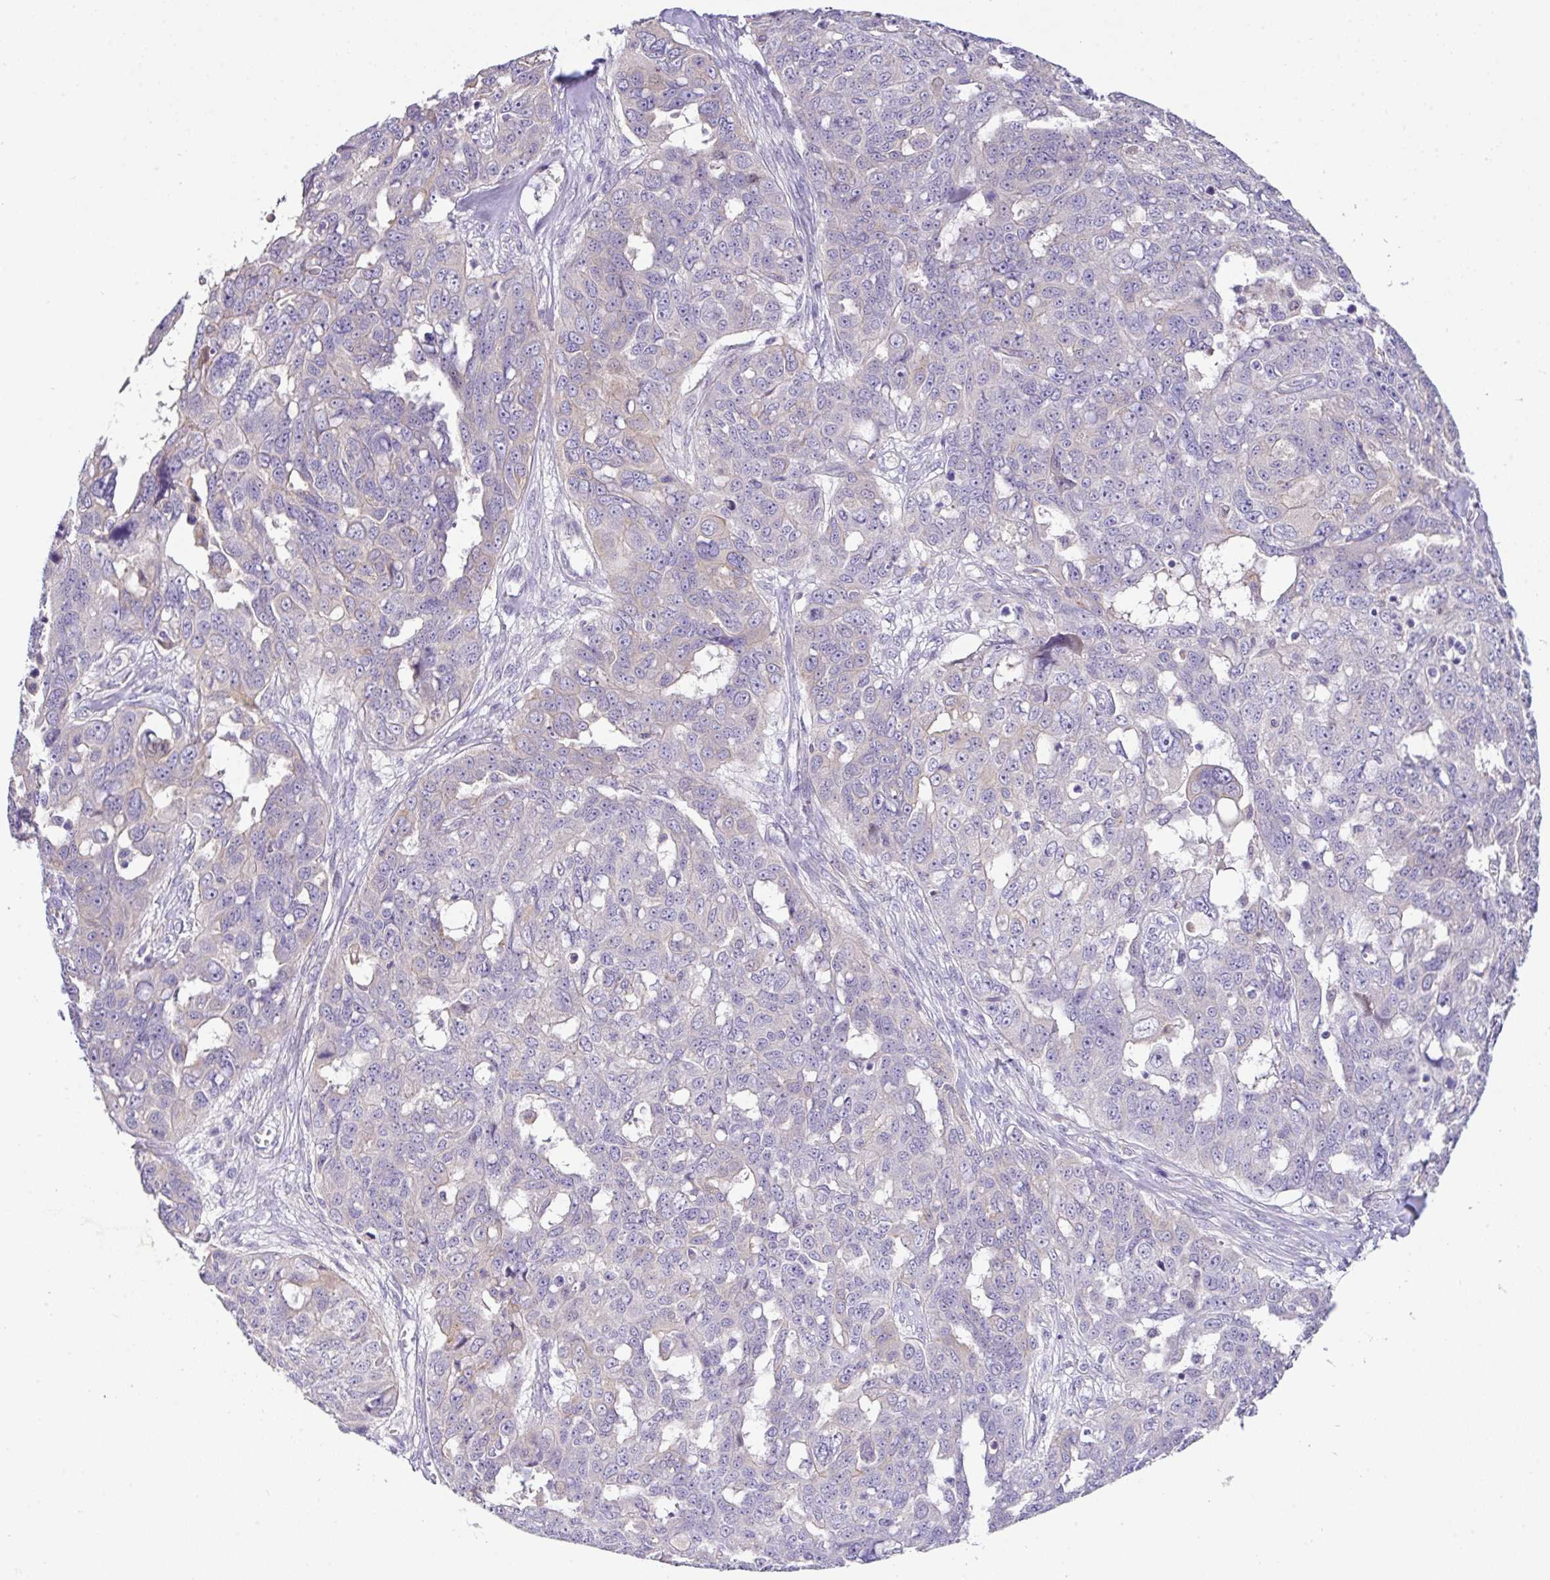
{"staining": {"intensity": "negative", "quantity": "none", "location": "none"}, "tissue": "ovarian cancer", "cell_type": "Tumor cells", "image_type": "cancer", "snomed": [{"axis": "morphology", "description": "Carcinoma, endometroid"}, {"axis": "topography", "description": "Ovary"}], "caption": "Tumor cells show no significant protein expression in ovarian cancer.", "gene": "EPN3", "patient": {"sex": "female", "age": 70}}